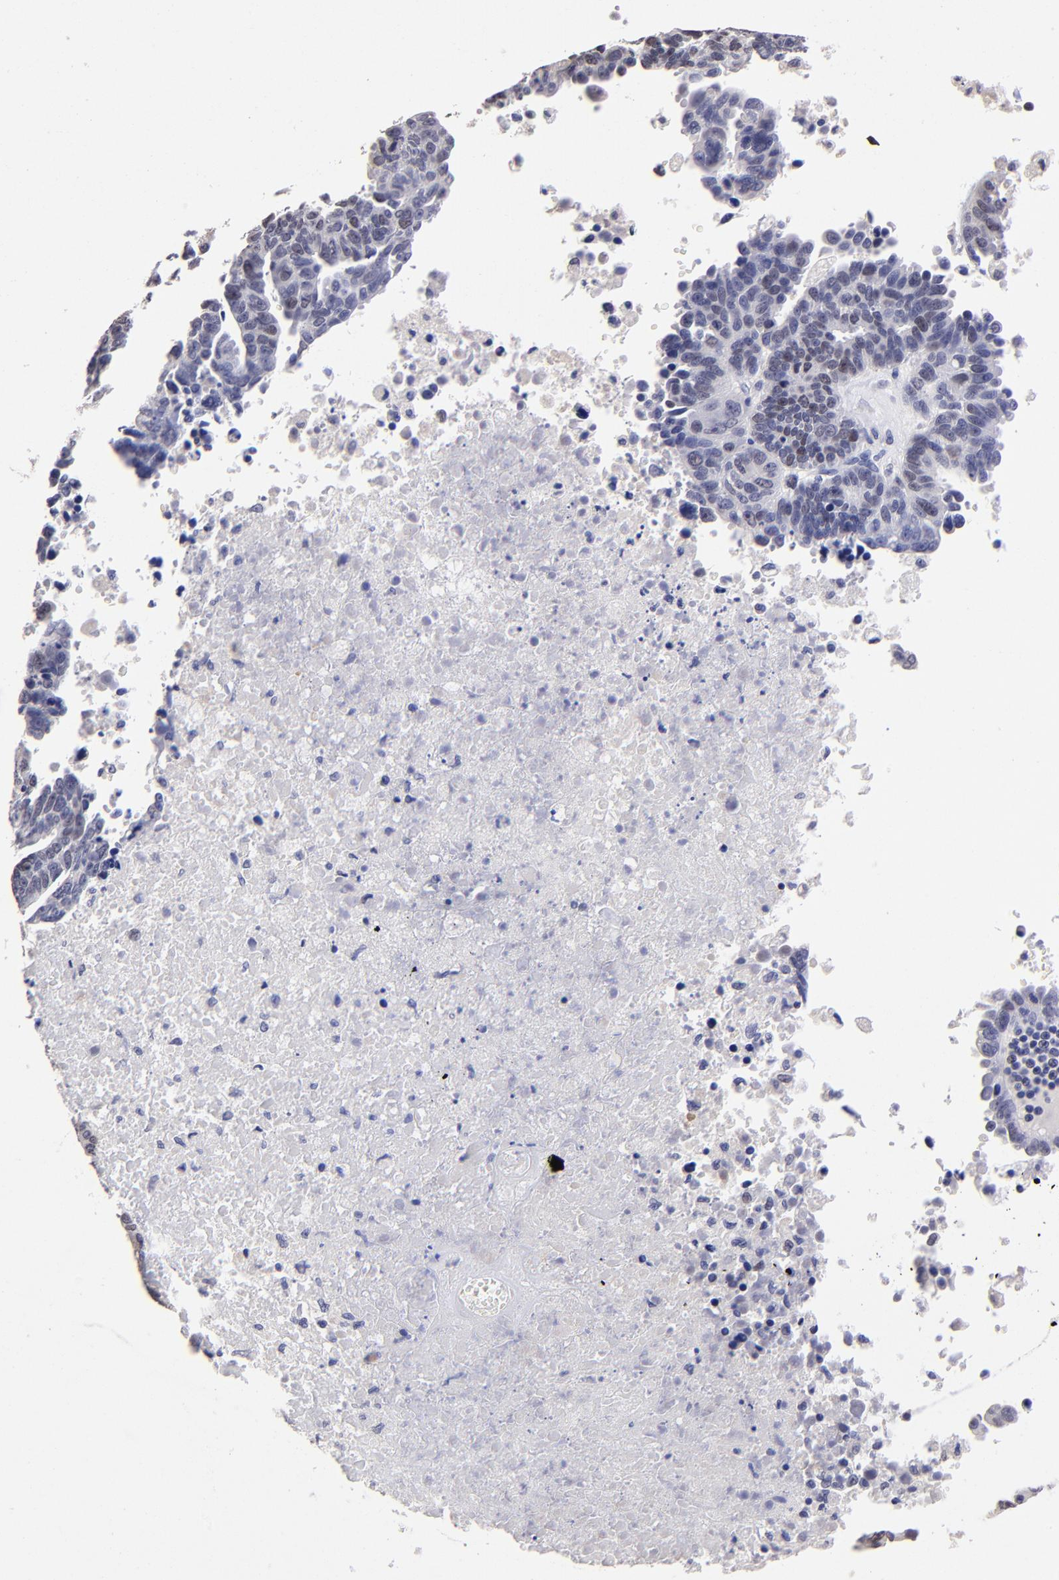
{"staining": {"intensity": "weak", "quantity": "25%-75%", "location": "nuclear"}, "tissue": "ovarian cancer", "cell_type": "Tumor cells", "image_type": "cancer", "snomed": [{"axis": "morphology", "description": "Carcinoma, endometroid"}, {"axis": "morphology", "description": "Cystadenocarcinoma, serous, NOS"}, {"axis": "topography", "description": "Ovary"}], "caption": "Weak nuclear protein expression is seen in about 25%-75% of tumor cells in serous cystadenocarcinoma (ovarian). The staining was performed using DAB (3,3'-diaminobenzidine) to visualize the protein expression in brown, while the nuclei were stained in blue with hematoxylin (Magnification: 20x).", "gene": "DNMT1", "patient": {"sex": "female", "age": 45}}